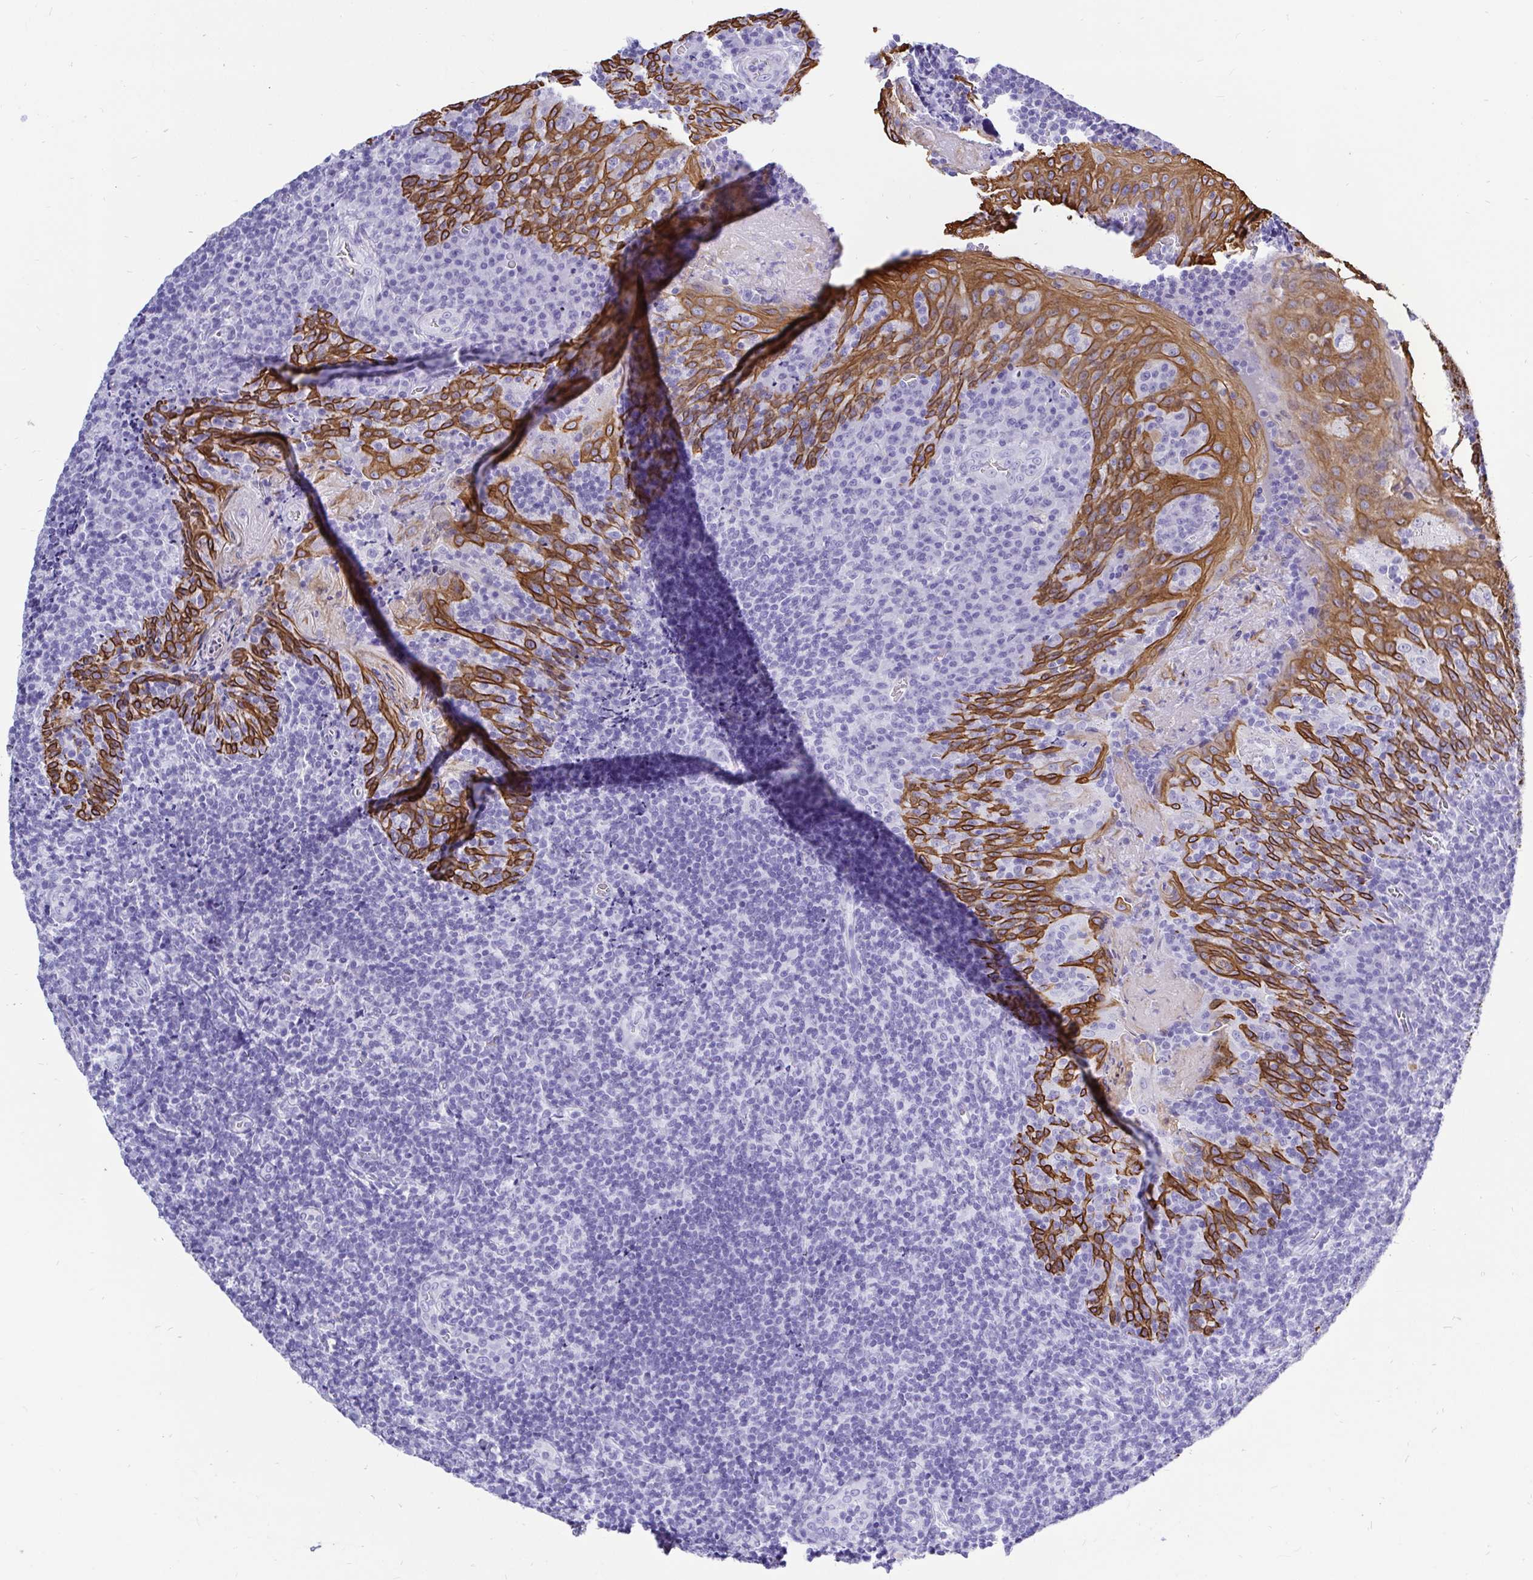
{"staining": {"intensity": "negative", "quantity": "none", "location": "none"}, "tissue": "tonsil", "cell_type": "Germinal center cells", "image_type": "normal", "snomed": [{"axis": "morphology", "description": "Normal tissue, NOS"}, {"axis": "topography", "description": "Tonsil"}], "caption": "High power microscopy histopathology image of an immunohistochemistry (IHC) micrograph of normal tonsil, revealing no significant positivity in germinal center cells.", "gene": "KRT13", "patient": {"sex": "male", "age": 17}}